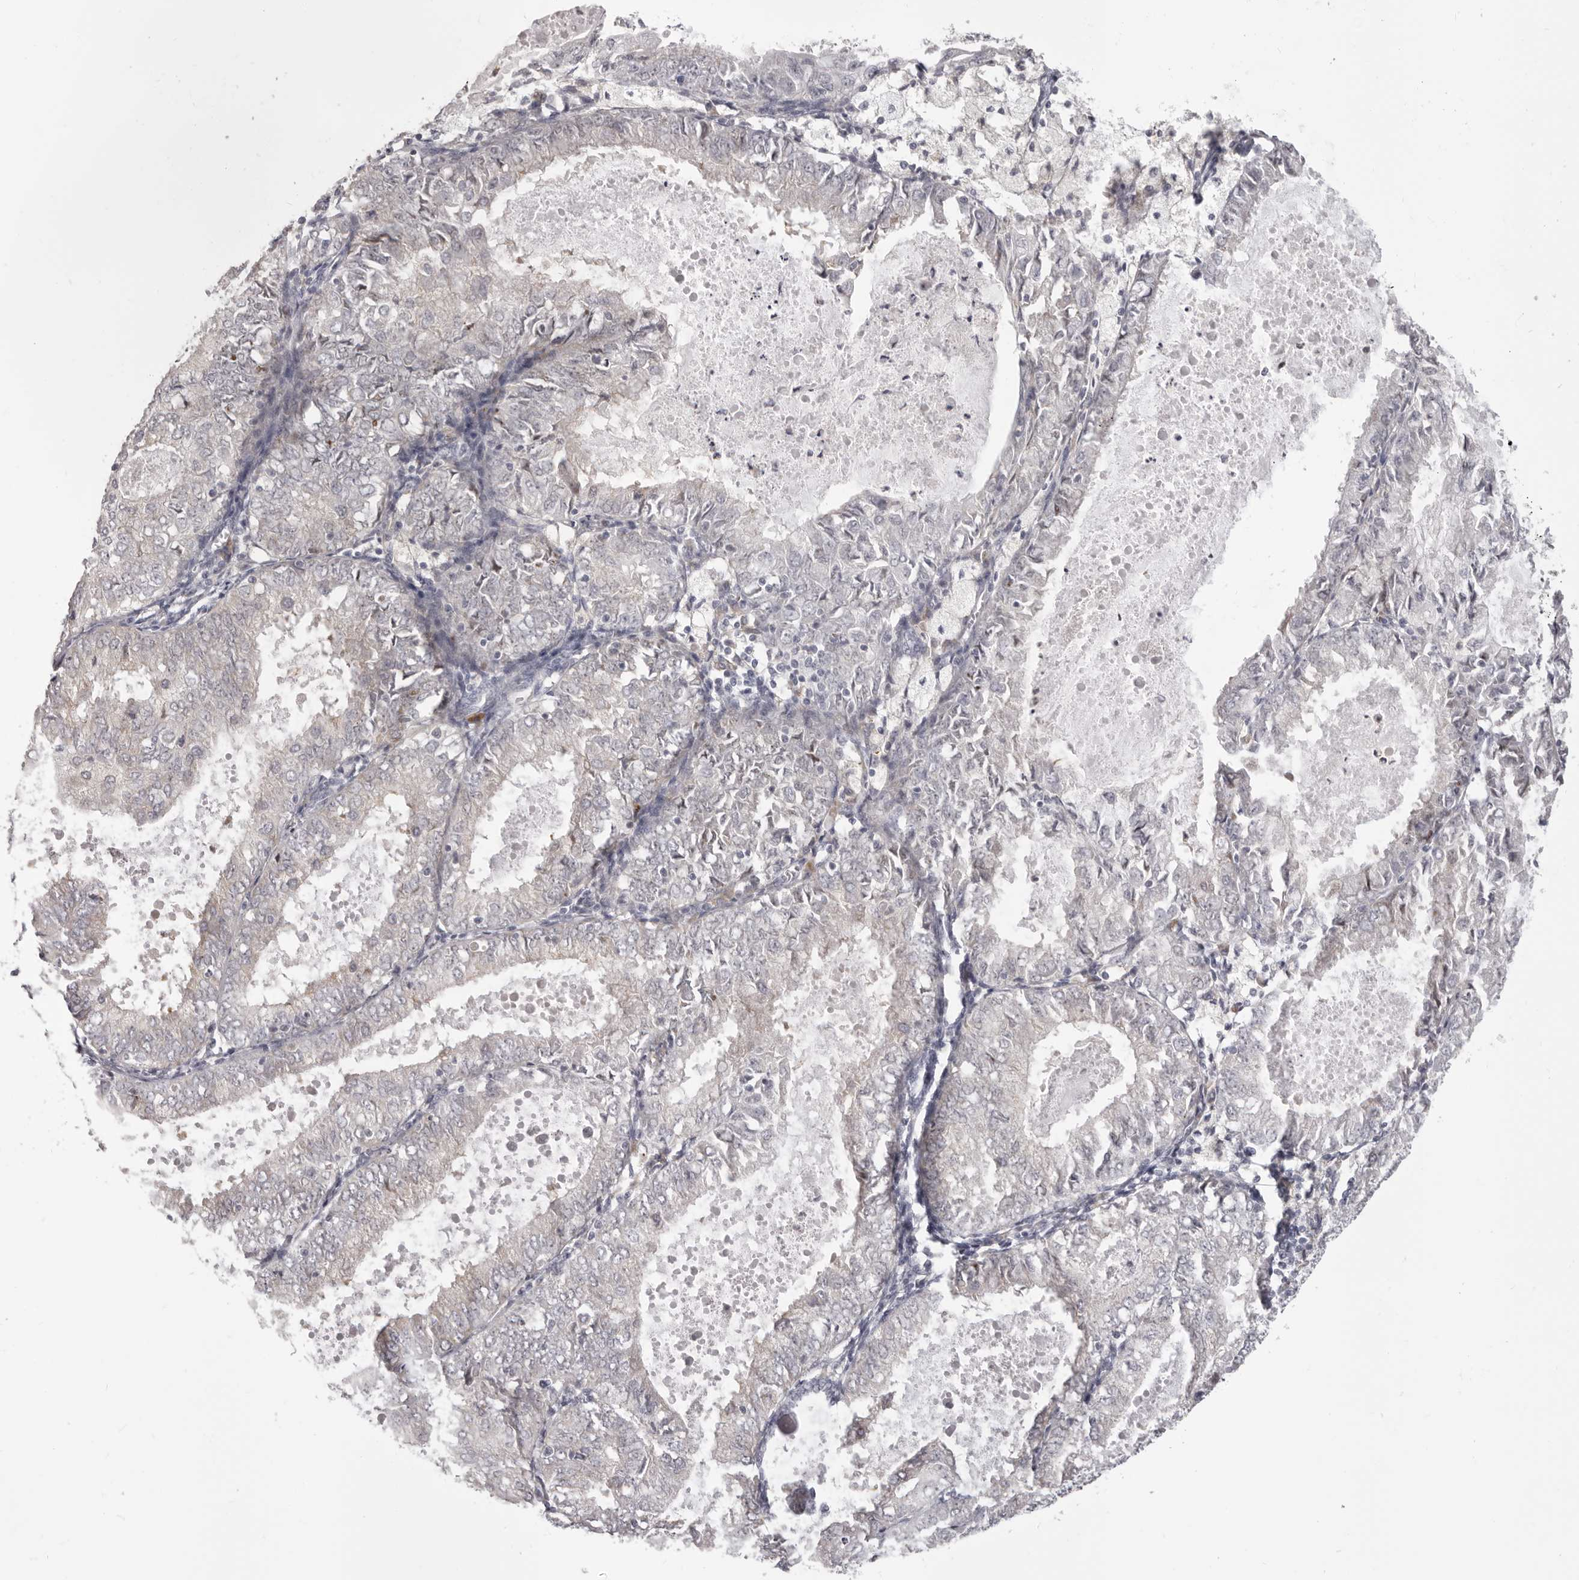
{"staining": {"intensity": "negative", "quantity": "none", "location": "none"}, "tissue": "endometrial cancer", "cell_type": "Tumor cells", "image_type": "cancer", "snomed": [{"axis": "morphology", "description": "Adenocarcinoma, NOS"}, {"axis": "topography", "description": "Endometrium"}], "caption": "This is a image of immunohistochemistry (IHC) staining of endometrial cancer (adenocarcinoma), which shows no staining in tumor cells.", "gene": "OTUD3", "patient": {"sex": "female", "age": 57}}